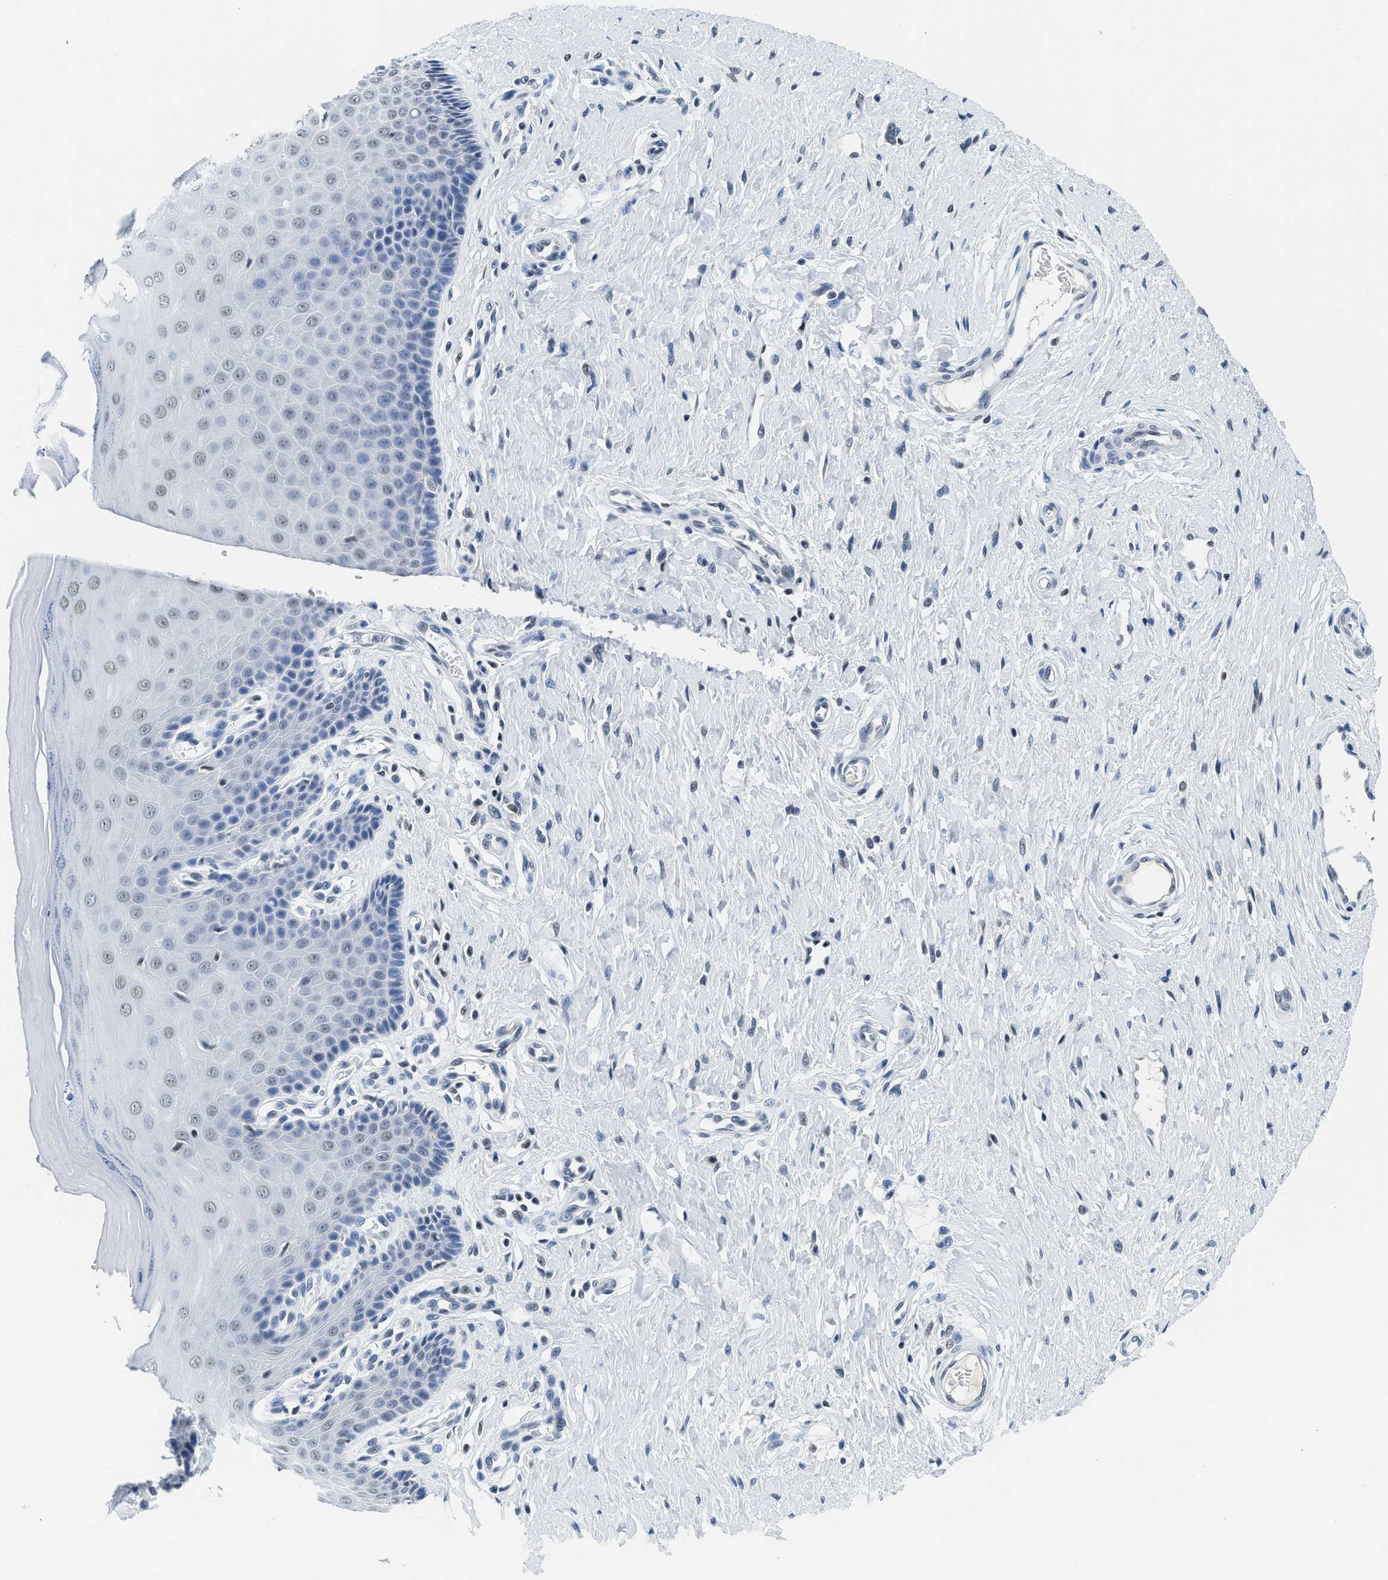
{"staining": {"intensity": "moderate", "quantity": "25%-75%", "location": "nuclear"}, "tissue": "cervix", "cell_type": "Glandular cells", "image_type": "normal", "snomed": [{"axis": "morphology", "description": "Normal tissue, NOS"}, {"axis": "topography", "description": "Cervix"}], "caption": "This image shows IHC staining of unremarkable cervix, with medium moderate nuclear positivity in approximately 25%-75% of glandular cells.", "gene": "ALX1", "patient": {"sex": "female", "age": 55}}